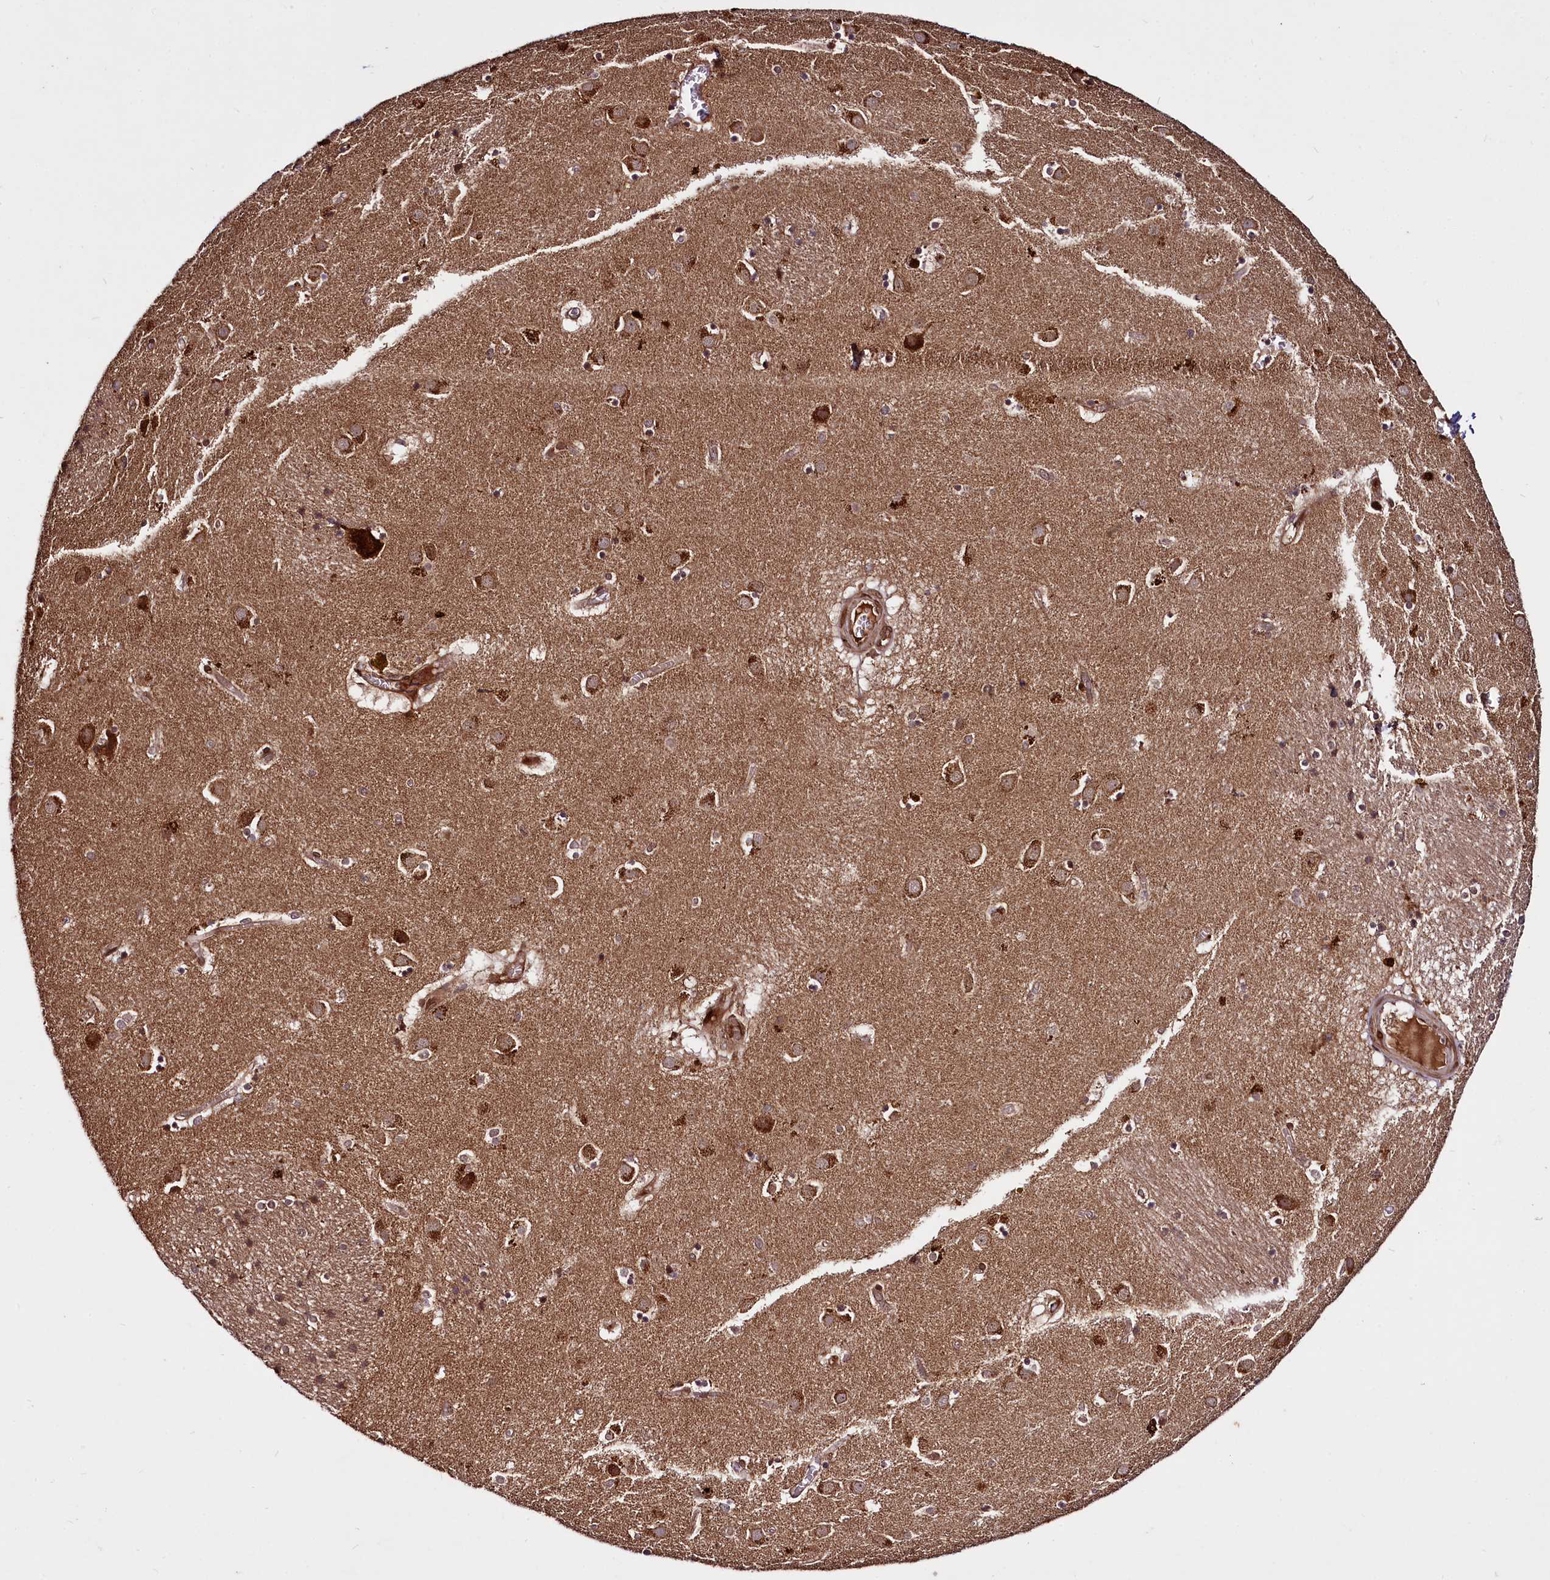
{"staining": {"intensity": "moderate", "quantity": "25%-75%", "location": "cytoplasmic/membranous"}, "tissue": "caudate", "cell_type": "Glial cells", "image_type": "normal", "snomed": [{"axis": "morphology", "description": "Normal tissue, NOS"}, {"axis": "topography", "description": "Lateral ventricle wall"}], "caption": "Immunohistochemistry of unremarkable human caudate displays medium levels of moderate cytoplasmic/membranous positivity in approximately 25%-75% of glial cells.", "gene": "DCP1B", "patient": {"sex": "male", "age": 70}}